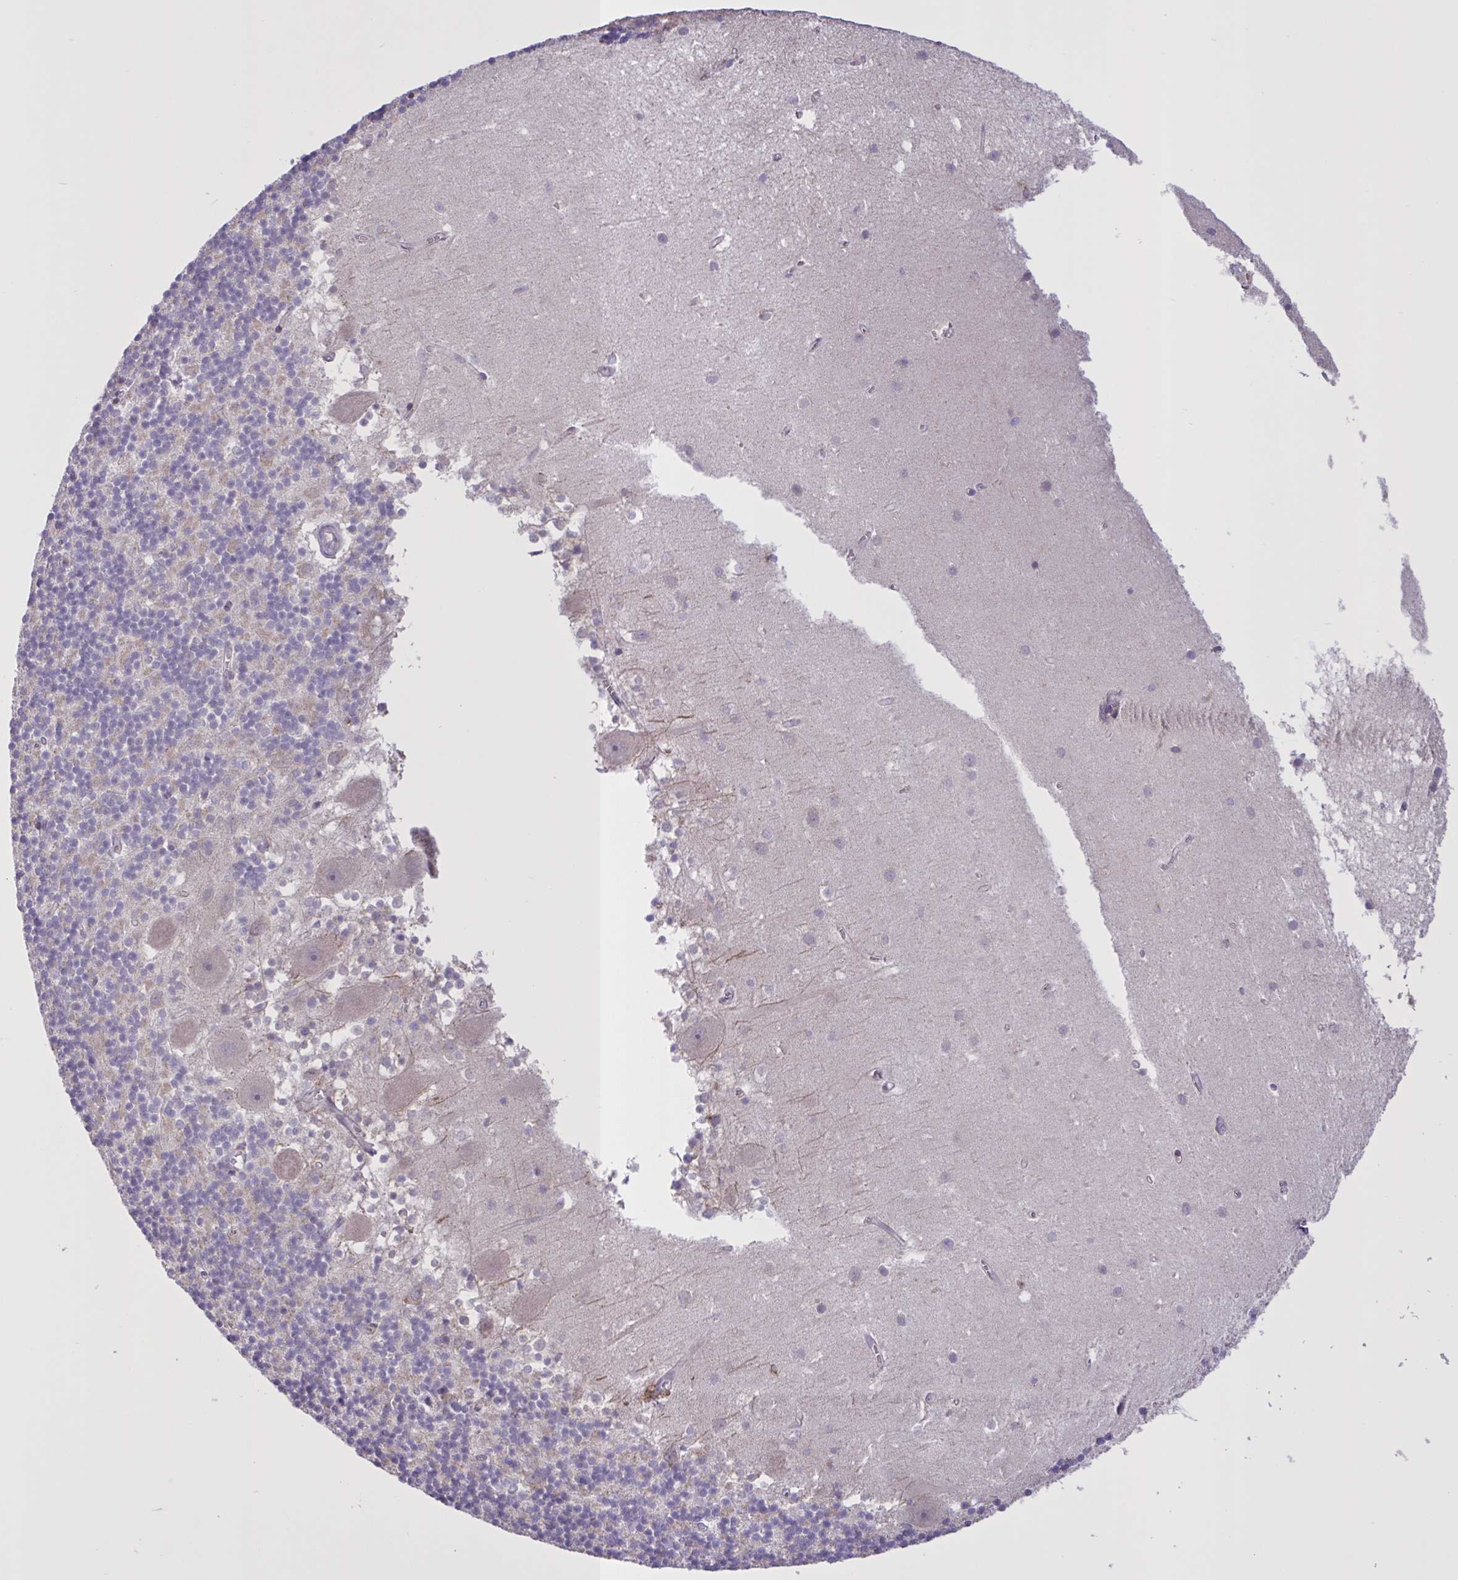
{"staining": {"intensity": "negative", "quantity": "none", "location": "none"}, "tissue": "cerebellum", "cell_type": "Cells in granular layer", "image_type": "normal", "snomed": [{"axis": "morphology", "description": "Normal tissue, NOS"}, {"axis": "topography", "description": "Cerebellum"}], "caption": "High magnification brightfield microscopy of benign cerebellum stained with DAB (brown) and counterstained with hematoxylin (blue): cells in granular layer show no significant positivity. (IHC, brightfield microscopy, high magnification).", "gene": "MRGPRX2", "patient": {"sex": "male", "age": 54}}